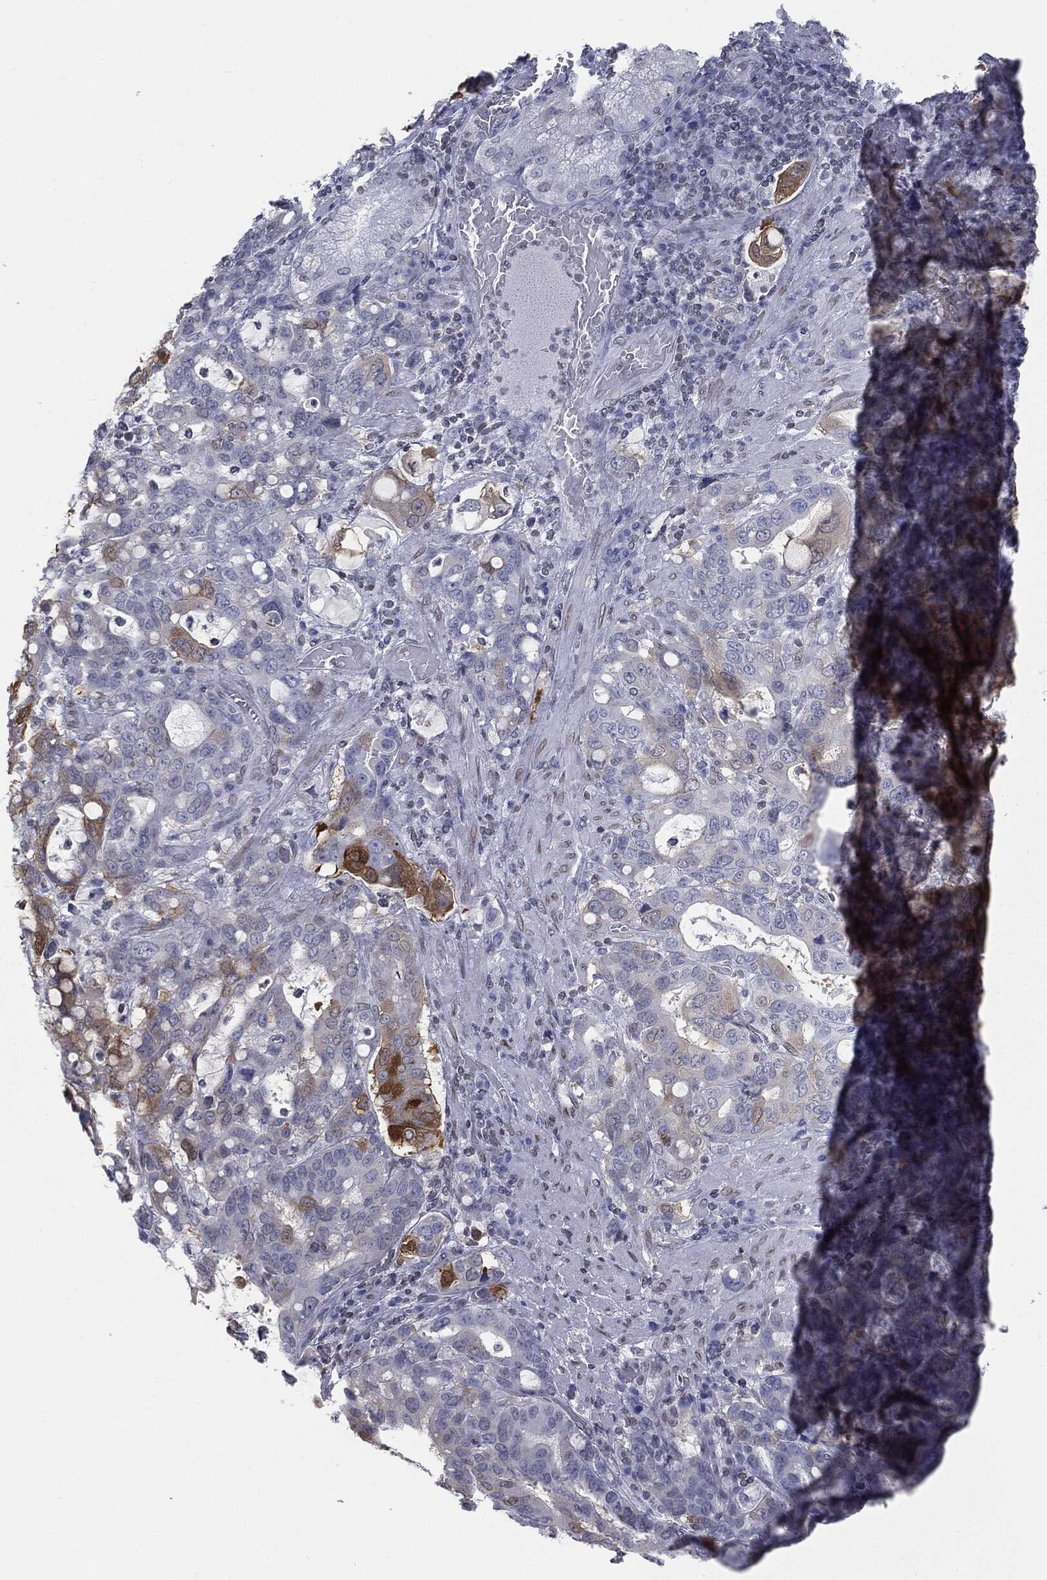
{"staining": {"intensity": "strong", "quantity": "<25%", "location": "cytoplasmic/membranous"}, "tissue": "stomach cancer", "cell_type": "Tumor cells", "image_type": "cancer", "snomed": [{"axis": "morphology", "description": "Adenocarcinoma, NOS"}, {"axis": "topography", "description": "Stomach, upper"}, {"axis": "topography", "description": "Stomach"}], "caption": "Tumor cells display strong cytoplasmic/membranous positivity in about <25% of cells in stomach cancer (adenocarcinoma).", "gene": "ALDOB", "patient": {"sex": "male", "age": 62}}